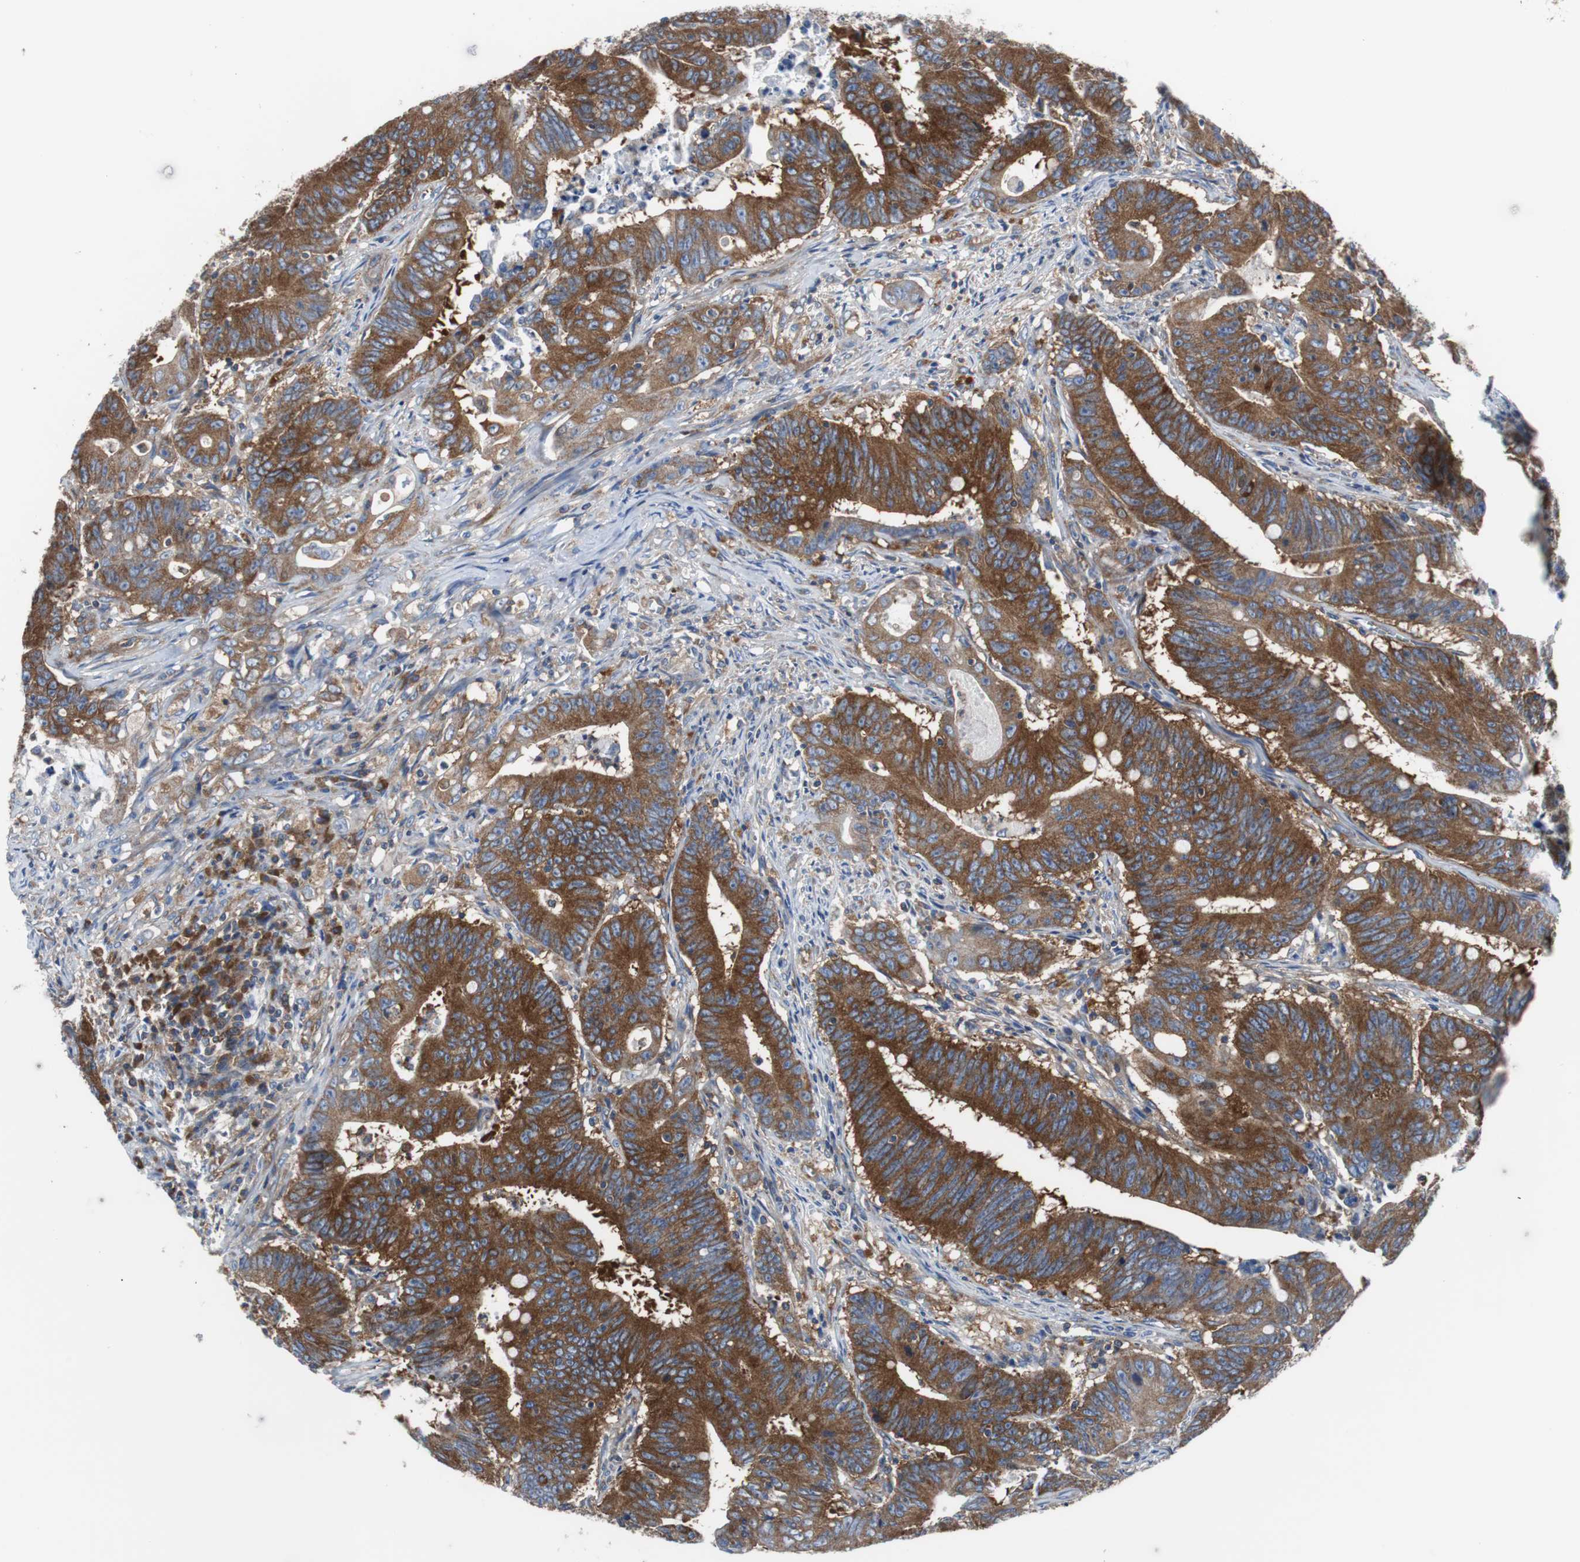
{"staining": {"intensity": "strong", "quantity": ">75%", "location": "cytoplasmic/membranous"}, "tissue": "colorectal cancer", "cell_type": "Tumor cells", "image_type": "cancer", "snomed": [{"axis": "morphology", "description": "Adenocarcinoma, NOS"}, {"axis": "topography", "description": "Colon"}], "caption": "This is a photomicrograph of immunohistochemistry staining of adenocarcinoma (colorectal), which shows strong staining in the cytoplasmic/membranous of tumor cells.", "gene": "BRAF", "patient": {"sex": "male", "age": 45}}